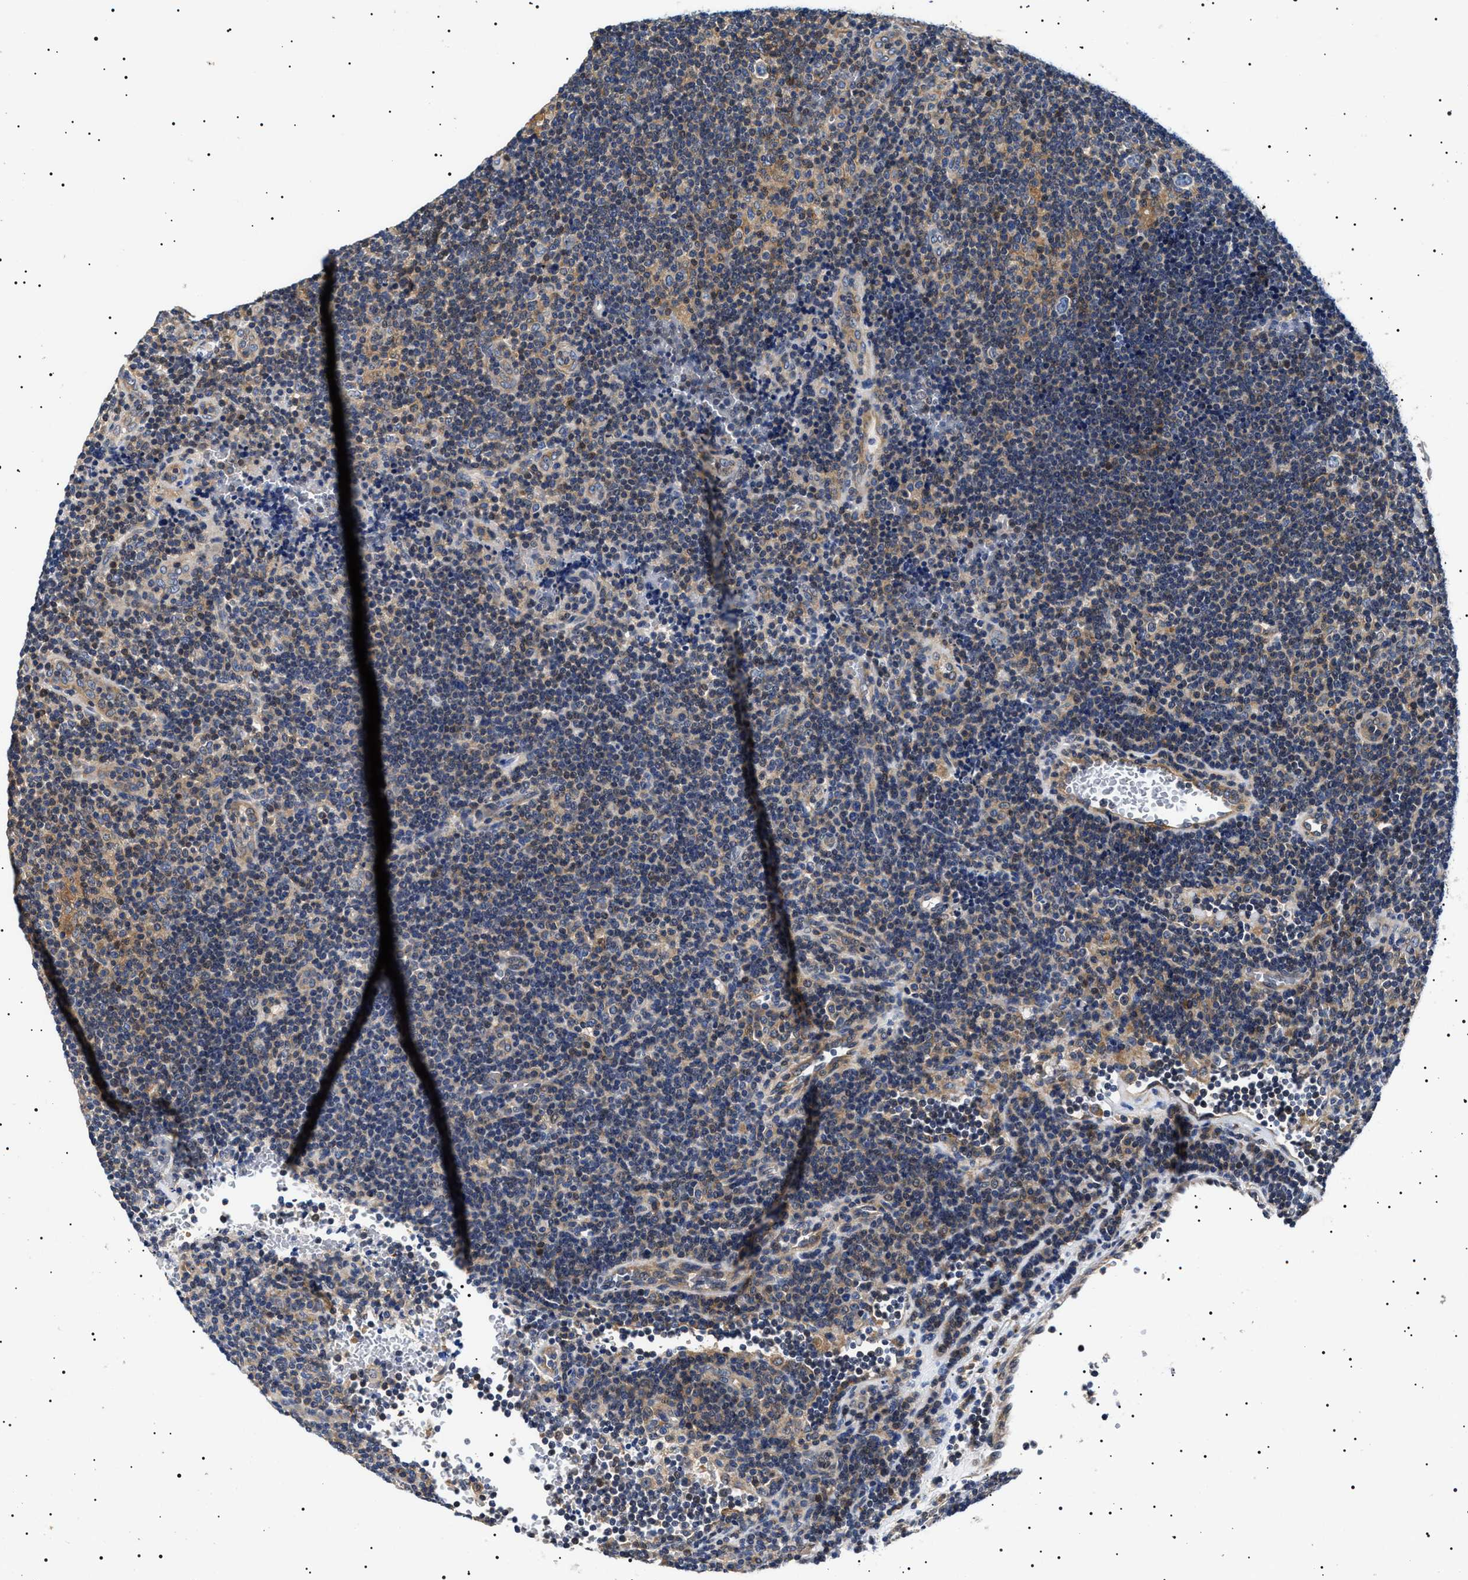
{"staining": {"intensity": "negative", "quantity": "none", "location": "none"}, "tissue": "lymphoma", "cell_type": "Tumor cells", "image_type": "cancer", "snomed": [{"axis": "morphology", "description": "Hodgkin's disease, NOS"}, {"axis": "topography", "description": "Lymph node"}], "caption": "This is an immunohistochemistry photomicrograph of Hodgkin's disease. There is no staining in tumor cells.", "gene": "SLC4A7", "patient": {"sex": "female", "age": 57}}